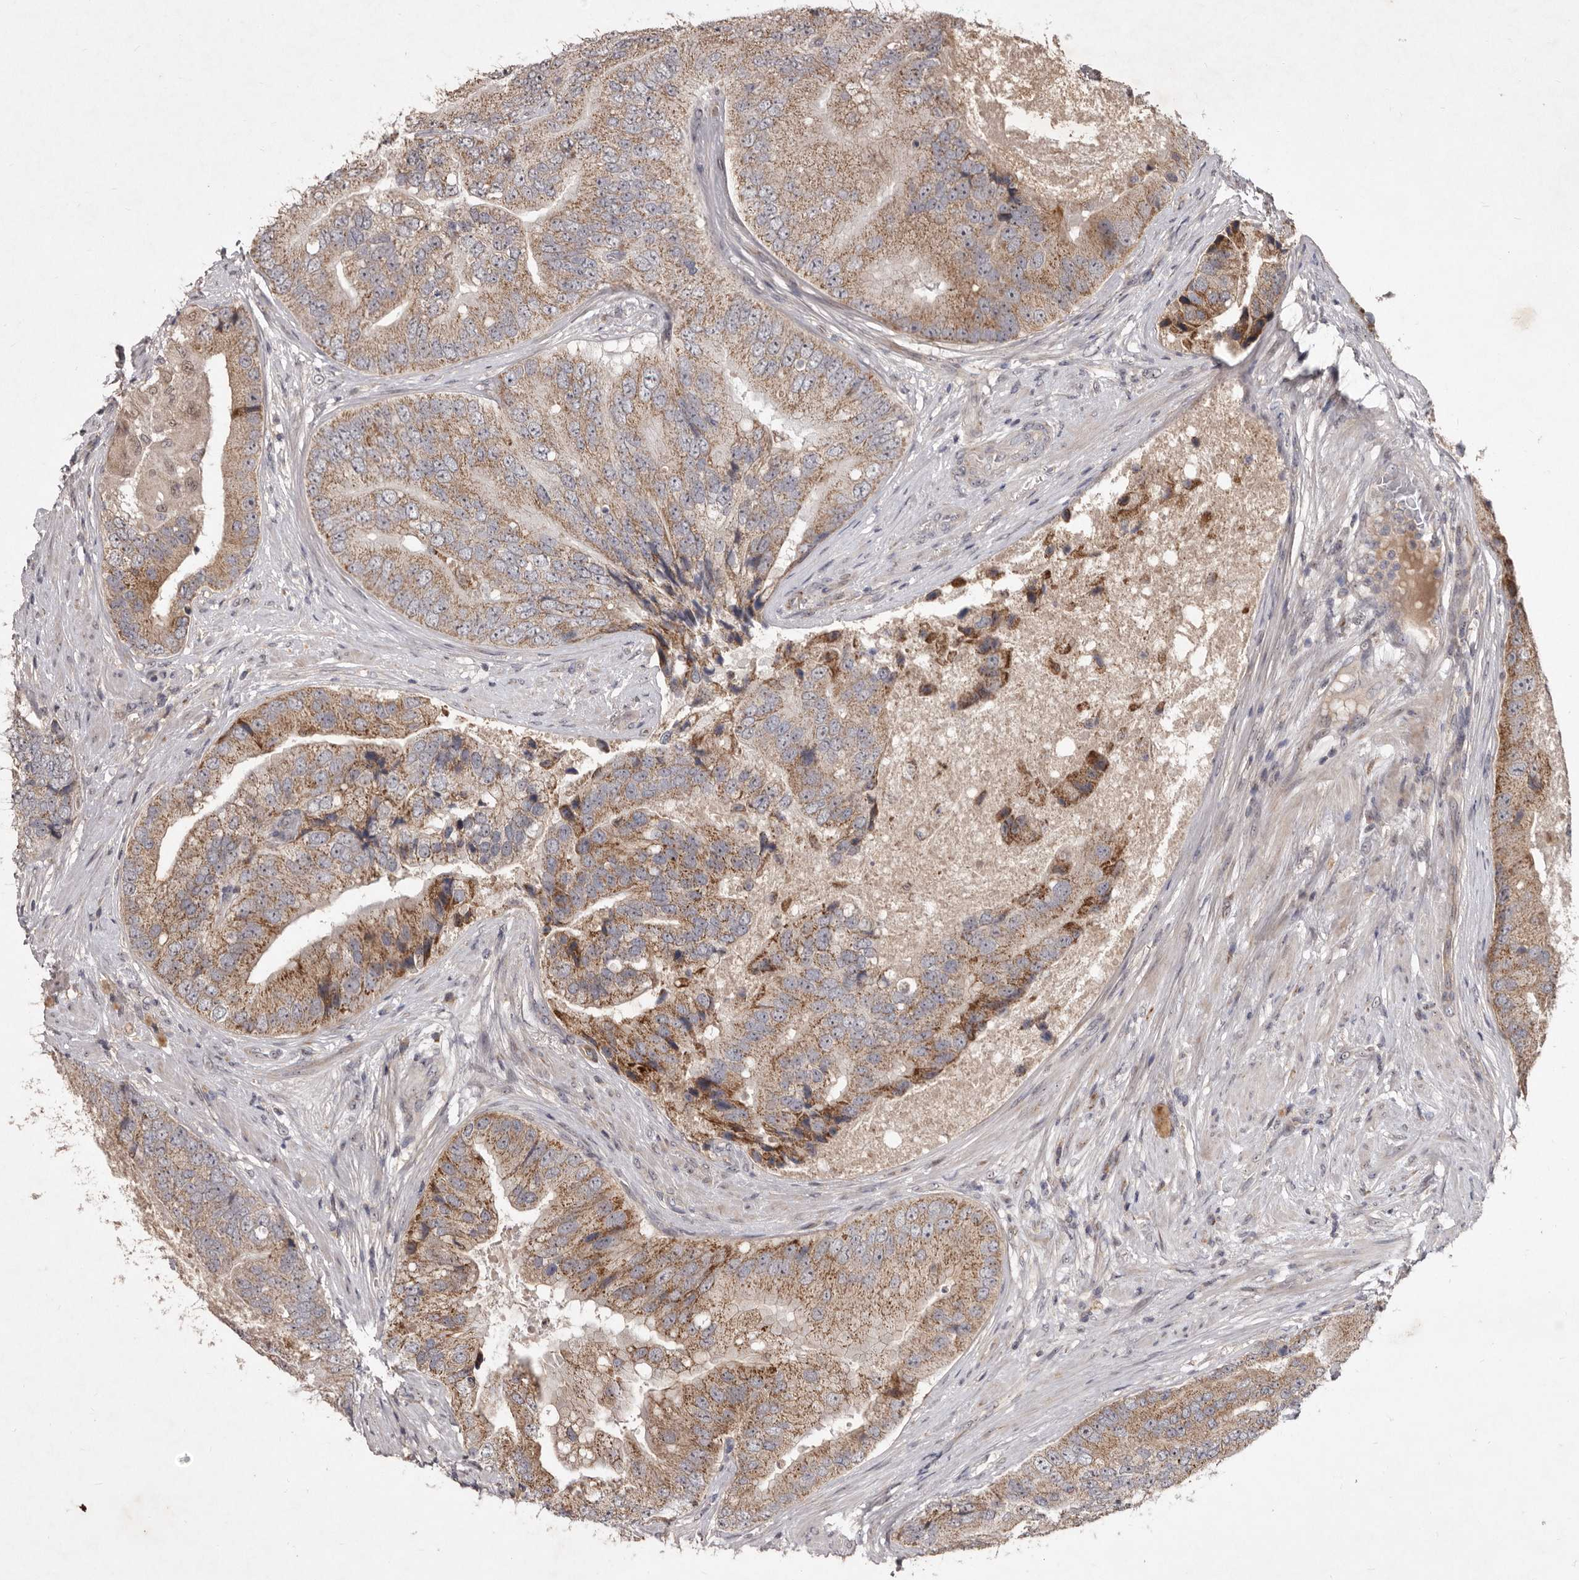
{"staining": {"intensity": "moderate", "quantity": ">75%", "location": "cytoplasmic/membranous"}, "tissue": "prostate cancer", "cell_type": "Tumor cells", "image_type": "cancer", "snomed": [{"axis": "morphology", "description": "Adenocarcinoma, High grade"}, {"axis": "topography", "description": "Prostate"}], "caption": "High-grade adenocarcinoma (prostate) was stained to show a protein in brown. There is medium levels of moderate cytoplasmic/membranous positivity in approximately >75% of tumor cells.", "gene": "FLAD1", "patient": {"sex": "male", "age": 70}}